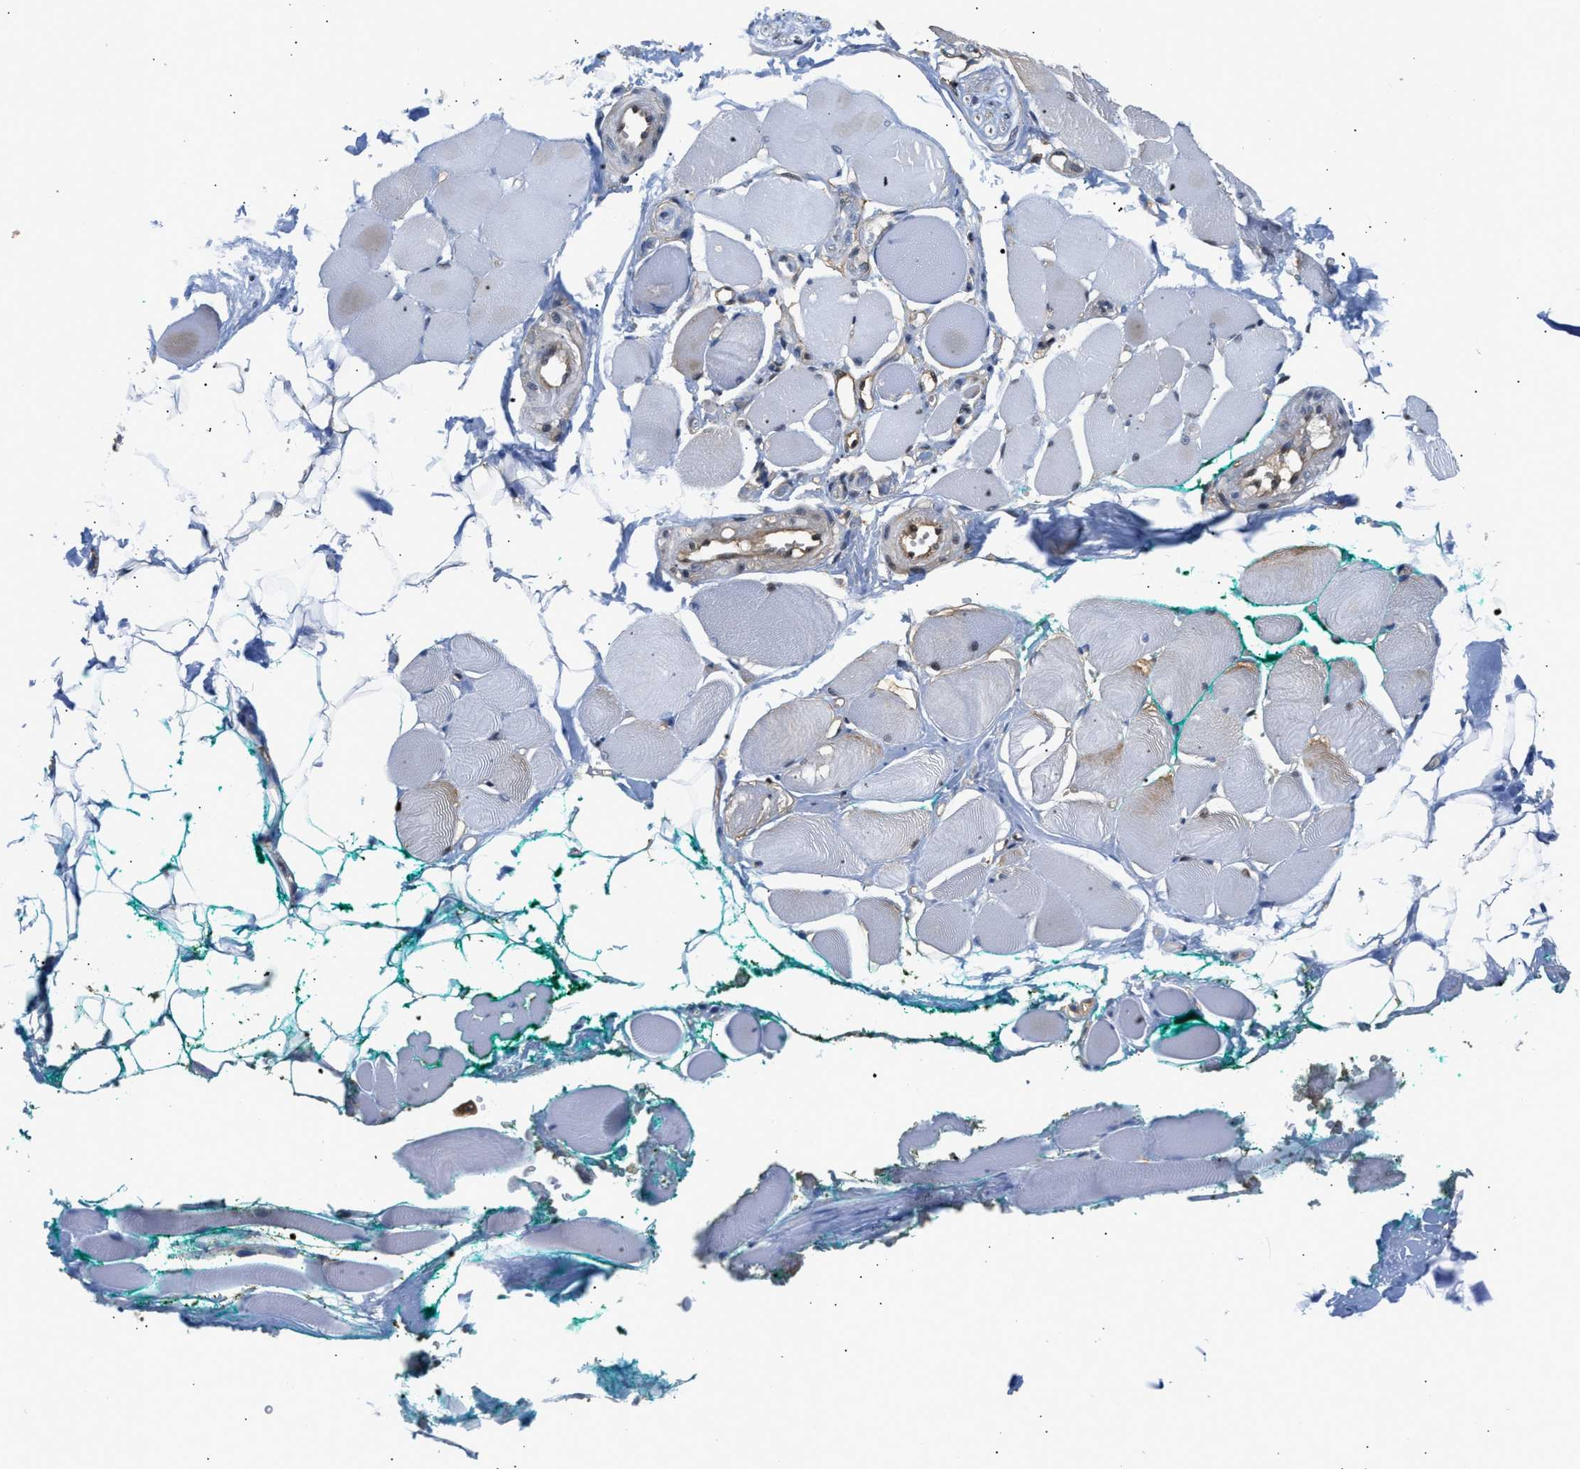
{"staining": {"intensity": "weak", "quantity": "25%-75%", "location": "cytoplasmic/membranous,nuclear"}, "tissue": "skeletal muscle", "cell_type": "Myocytes", "image_type": "normal", "snomed": [{"axis": "morphology", "description": "Normal tissue, NOS"}, {"axis": "topography", "description": "Skeletal muscle"}, {"axis": "topography", "description": "Peripheral nerve tissue"}], "caption": "Immunohistochemical staining of unremarkable skeletal muscle demonstrates weak cytoplasmic/membranous,nuclear protein expression in approximately 25%-75% of myocytes.", "gene": "SCAI", "patient": {"sex": "female", "age": 84}}